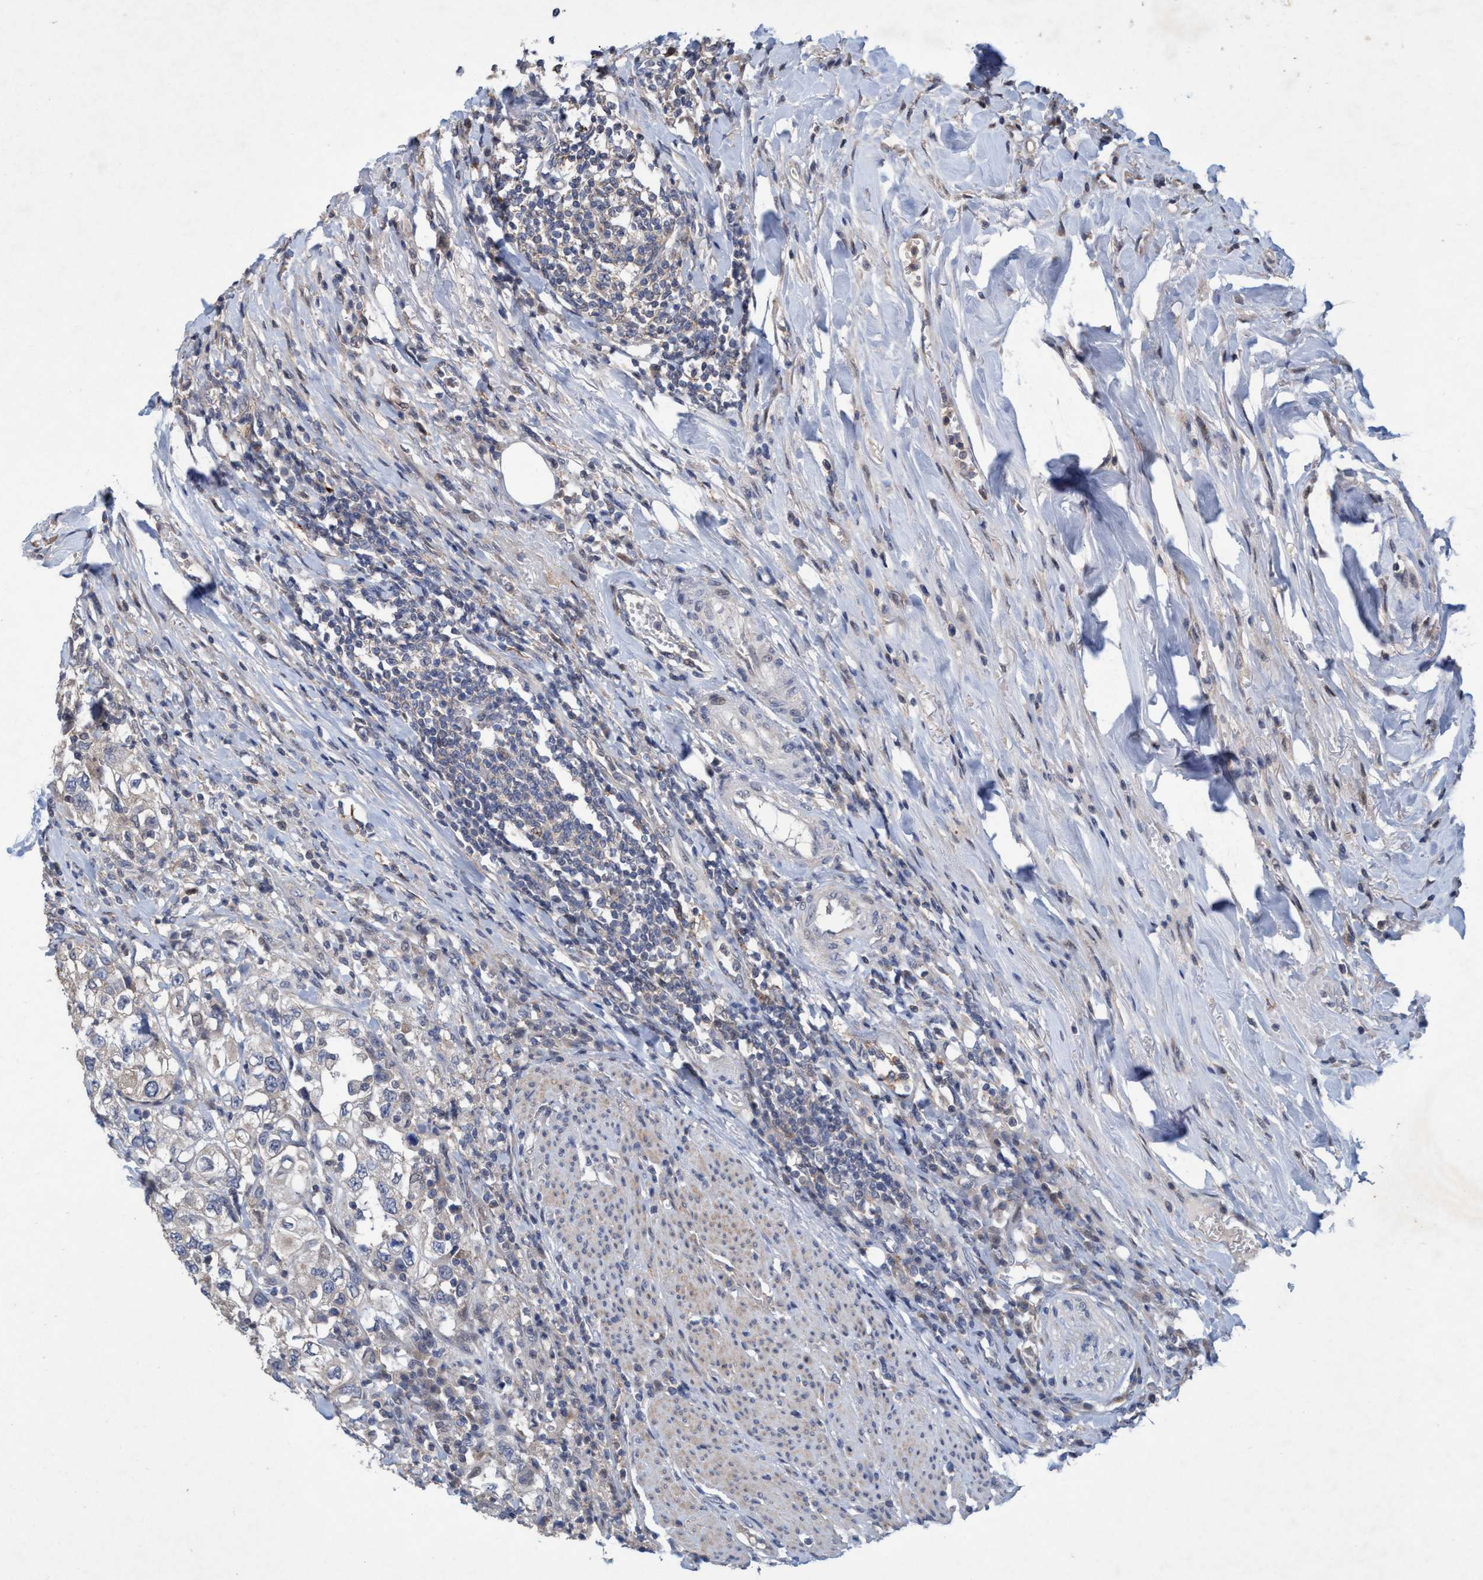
{"staining": {"intensity": "negative", "quantity": "none", "location": "none"}, "tissue": "urothelial cancer", "cell_type": "Tumor cells", "image_type": "cancer", "snomed": [{"axis": "morphology", "description": "Urothelial carcinoma, High grade"}, {"axis": "topography", "description": "Urinary bladder"}], "caption": "Urothelial cancer stained for a protein using IHC shows no expression tumor cells.", "gene": "ZNF677", "patient": {"sex": "female", "age": 80}}